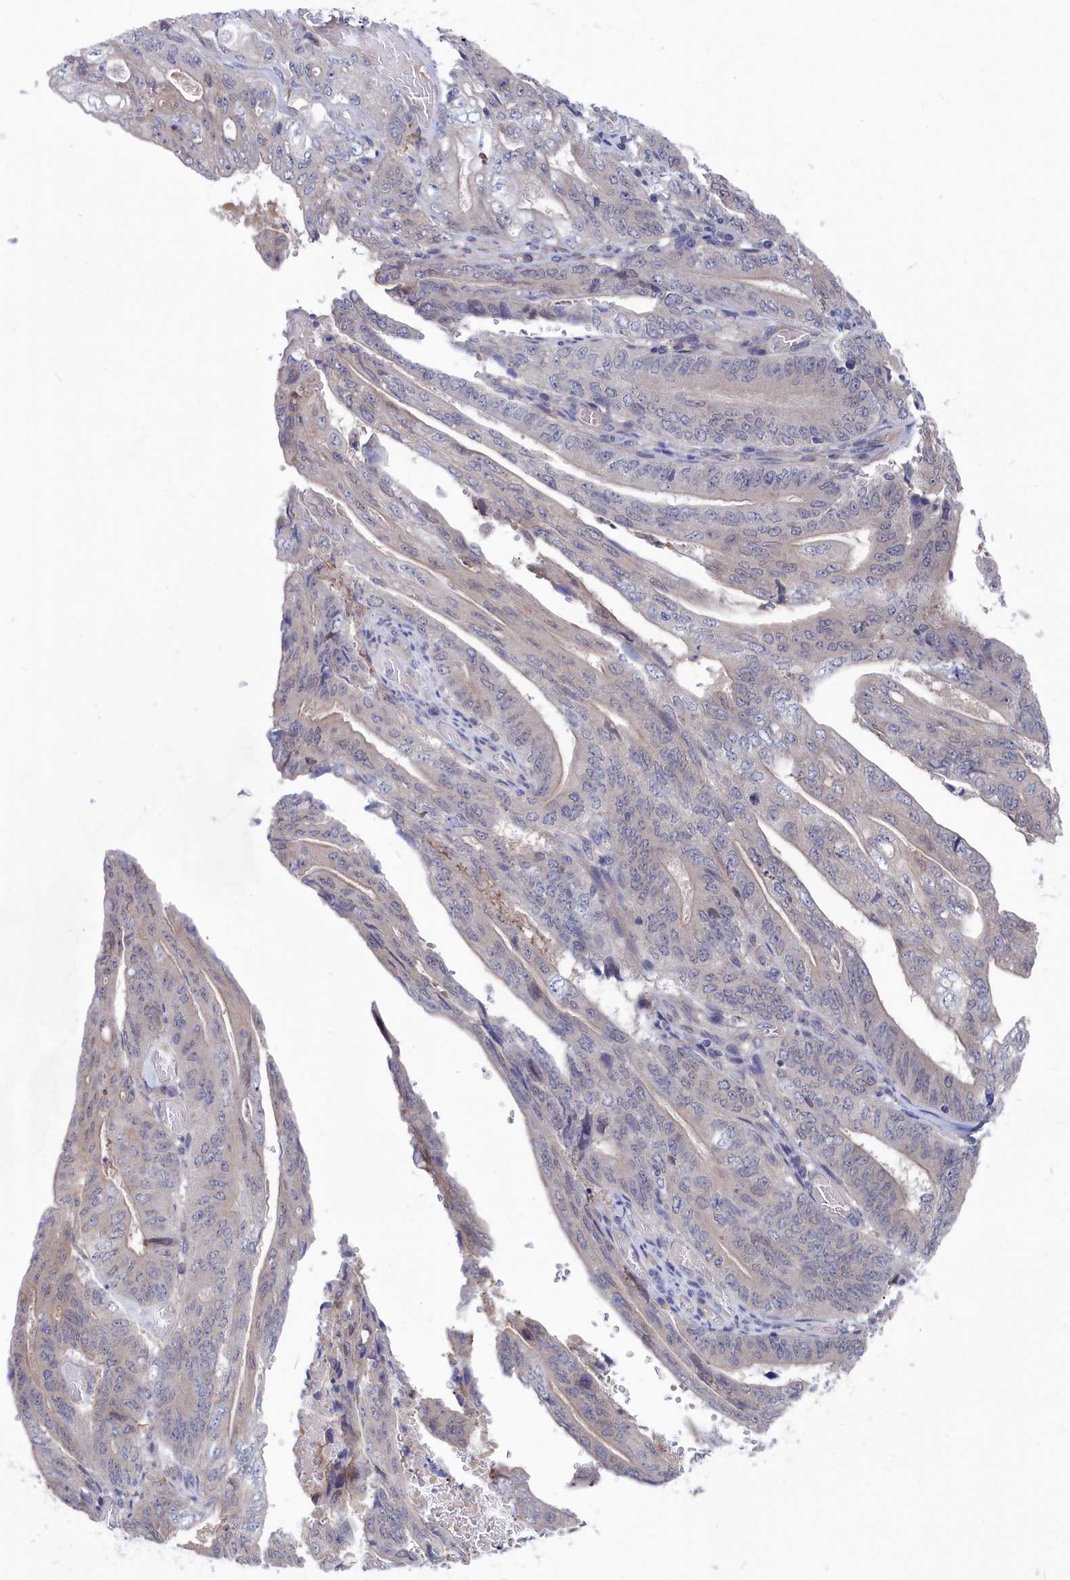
{"staining": {"intensity": "negative", "quantity": "none", "location": "none"}, "tissue": "stomach cancer", "cell_type": "Tumor cells", "image_type": "cancer", "snomed": [{"axis": "morphology", "description": "Adenocarcinoma, NOS"}, {"axis": "topography", "description": "Stomach"}], "caption": "DAB (3,3'-diaminobenzidine) immunohistochemical staining of human stomach cancer shows no significant staining in tumor cells. Brightfield microscopy of immunohistochemistry stained with DAB (3,3'-diaminobenzidine) (brown) and hematoxylin (blue), captured at high magnification.", "gene": "NUTF2", "patient": {"sex": "female", "age": 73}}